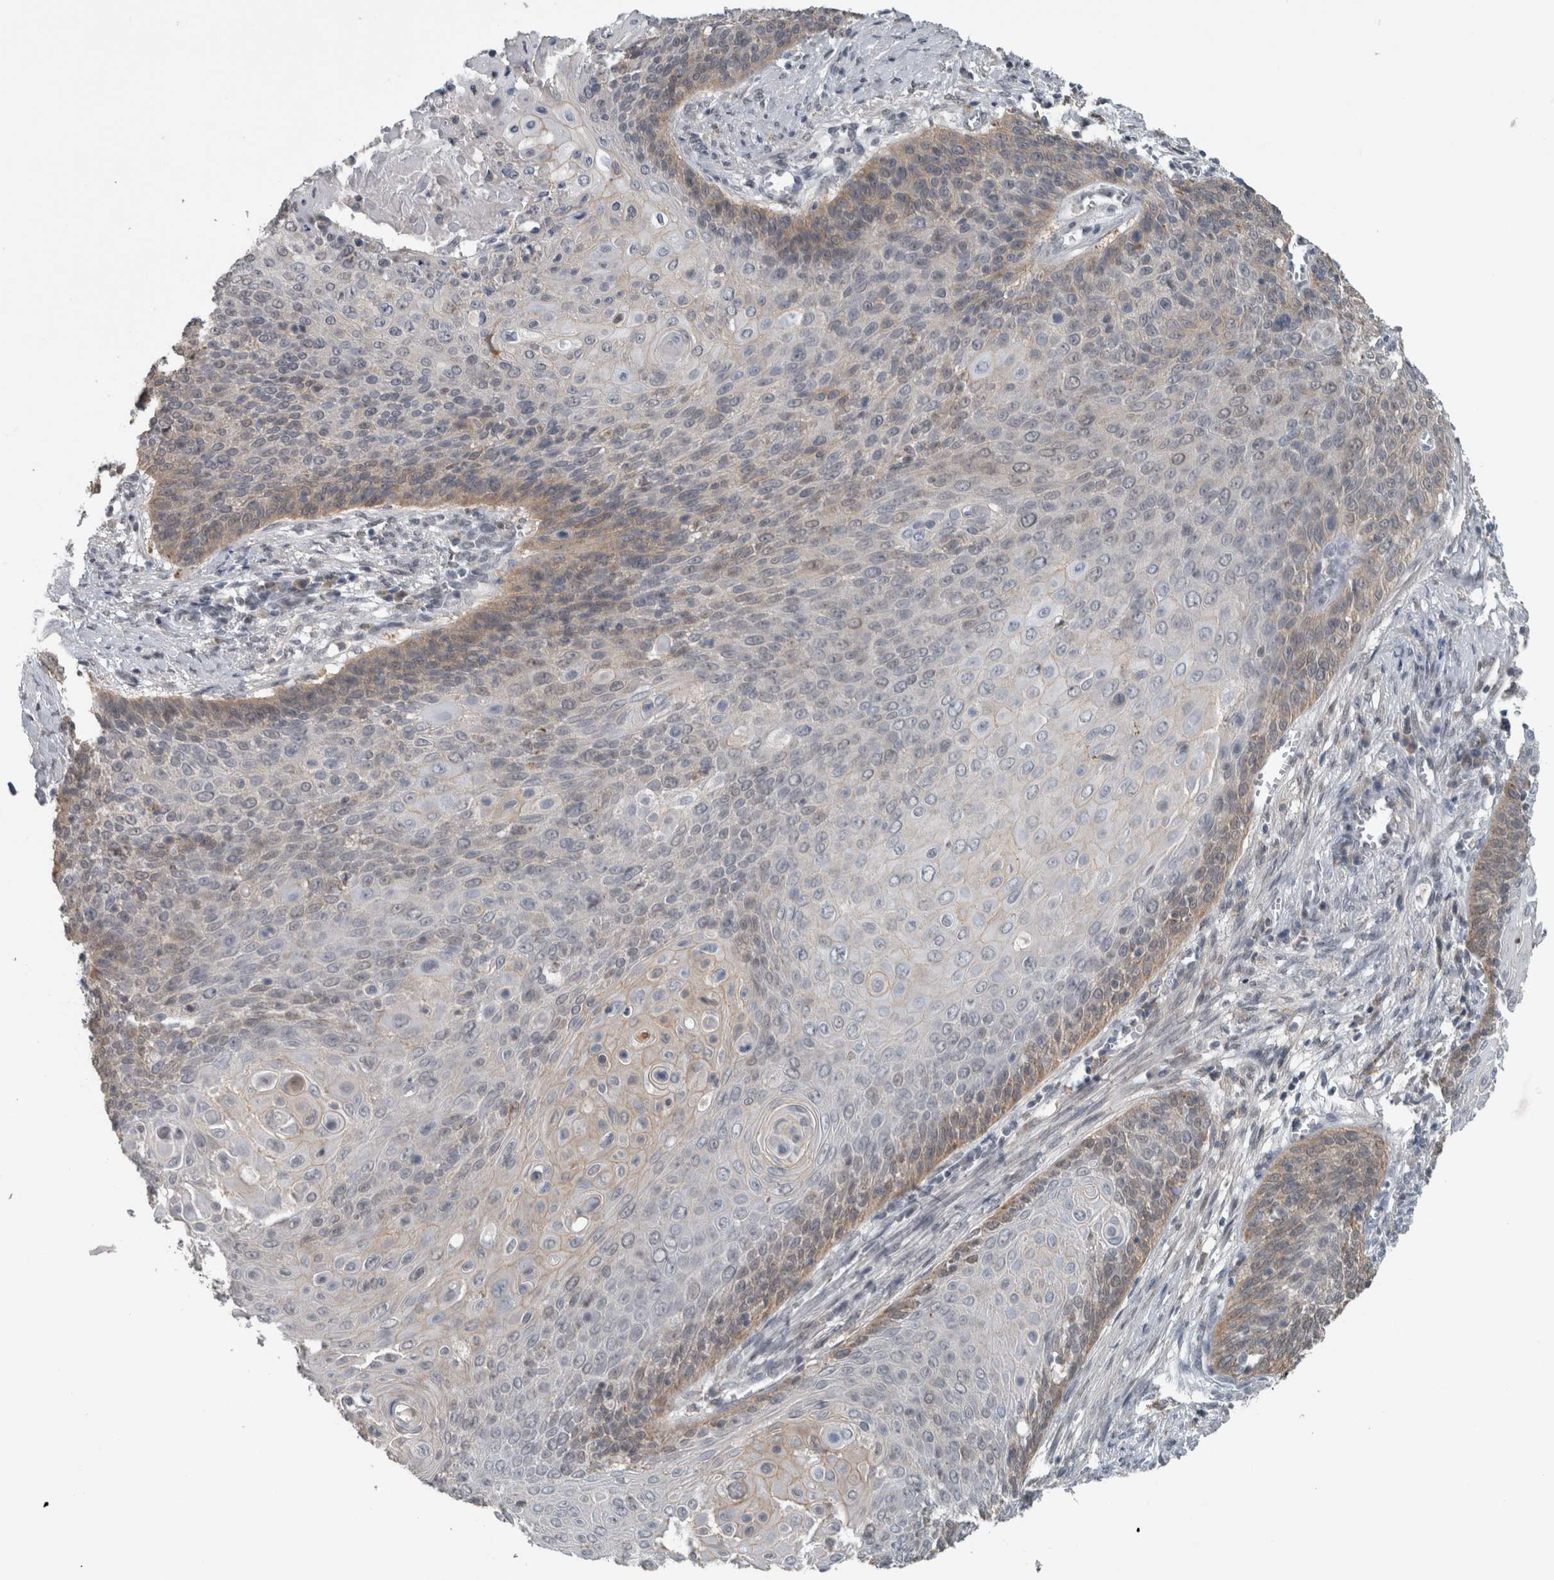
{"staining": {"intensity": "moderate", "quantity": "<25%", "location": "cytoplasmic/membranous"}, "tissue": "cervical cancer", "cell_type": "Tumor cells", "image_type": "cancer", "snomed": [{"axis": "morphology", "description": "Squamous cell carcinoma, NOS"}, {"axis": "topography", "description": "Cervix"}], "caption": "A brown stain shows moderate cytoplasmic/membranous staining of a protein in human cervical squamous cell carcinoma tumor cells.", "gene": "ACSF2", "patient": {"sex": "female", "age": 39}}